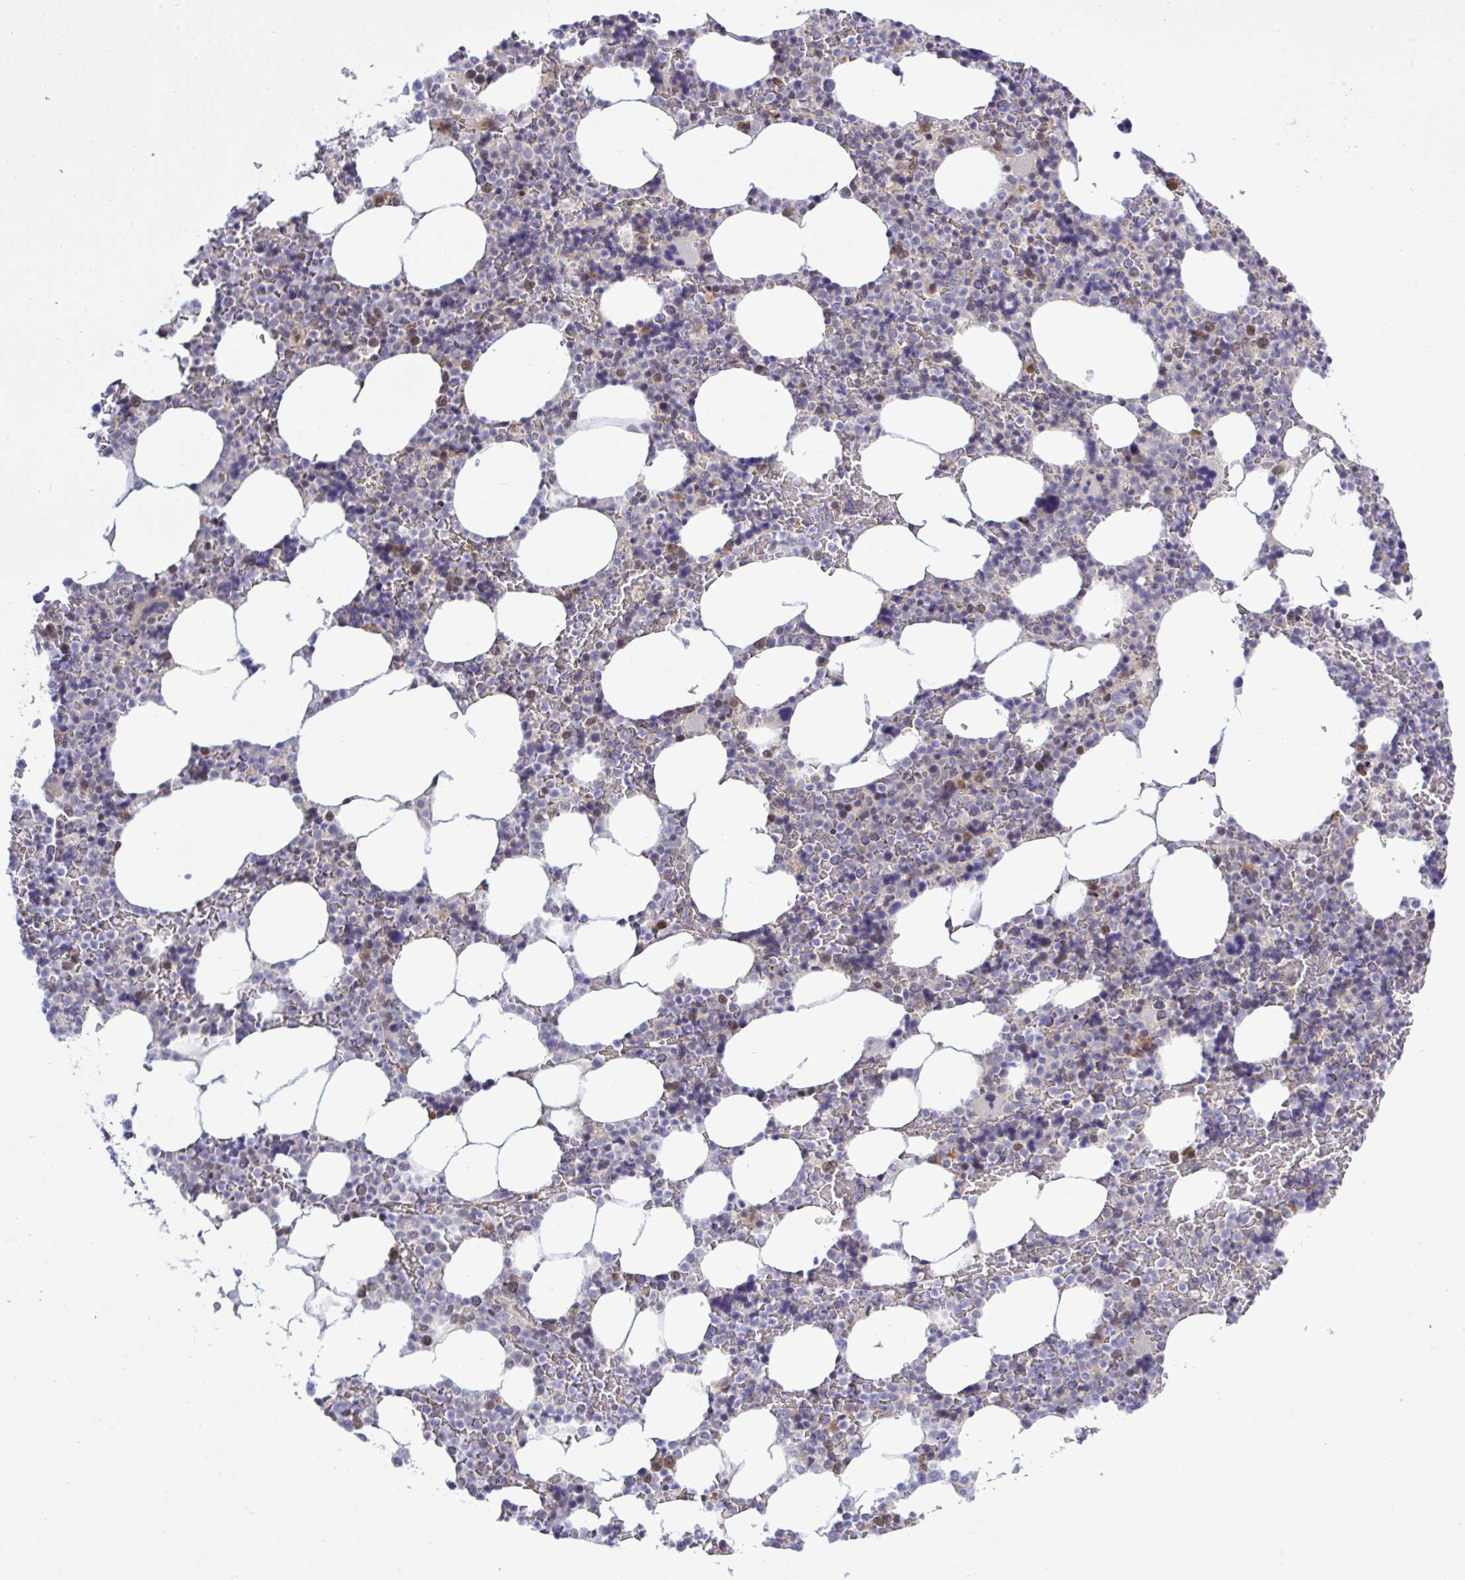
{"staining": {"intensity": "moderate", "quantity": "<25%", "location": "nuclear"}, "tissue": "bone marrow", "cell_type": "Hematopoietic cells", "image_type": "normal", "snomed": [{"axis": "morphology", "description": "Normal tissue, NOS"}, {"axis": "topography", "description": "Bone marrow"}], "caption": "Benign bone marrow was stained to show a protein in brown. There is low levels of moderate nuclear staining in approximately <25% of hematopoietic cells.", "gene": "ZNF444", "patient": {"sex": "female", "age": 42}}